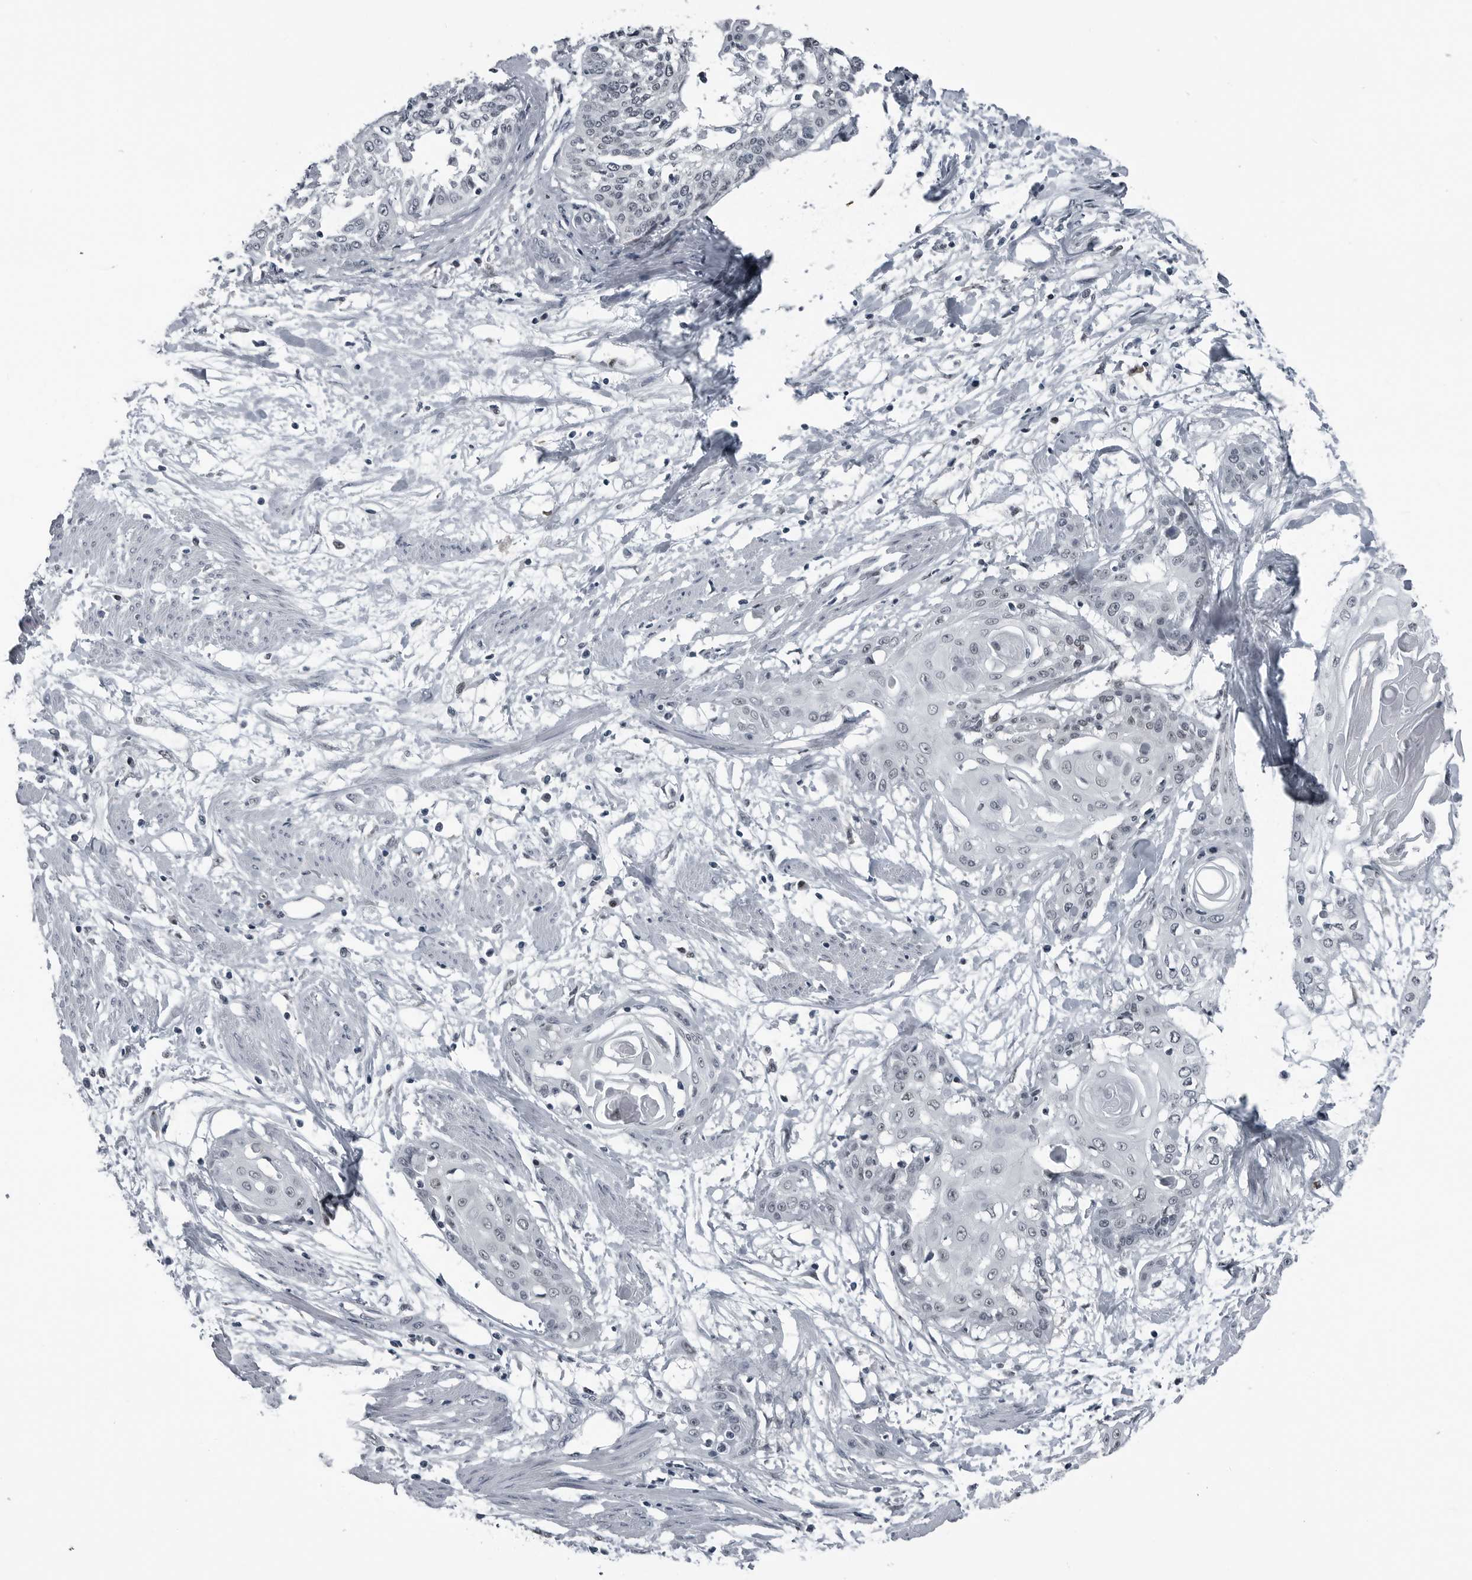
{"staining": {"intensity": "negative", "quantity": "none", "location": "none"}, "tissue": "cervical cancer", "cell_type": "Tumor cells", "image_type": "cancer", "snomed": [{"axis": "morphology", "description": "Squamous cell carcinoma, NOS"}, {"axis": "topography", "description": "Cervix"}], "caption": "Tumor cells are negative for protein expression in human cervical cancer (squamous cell carcinoma).", "gene": "AKR1A1", "patient": {"sex": "female", "age": 57}}